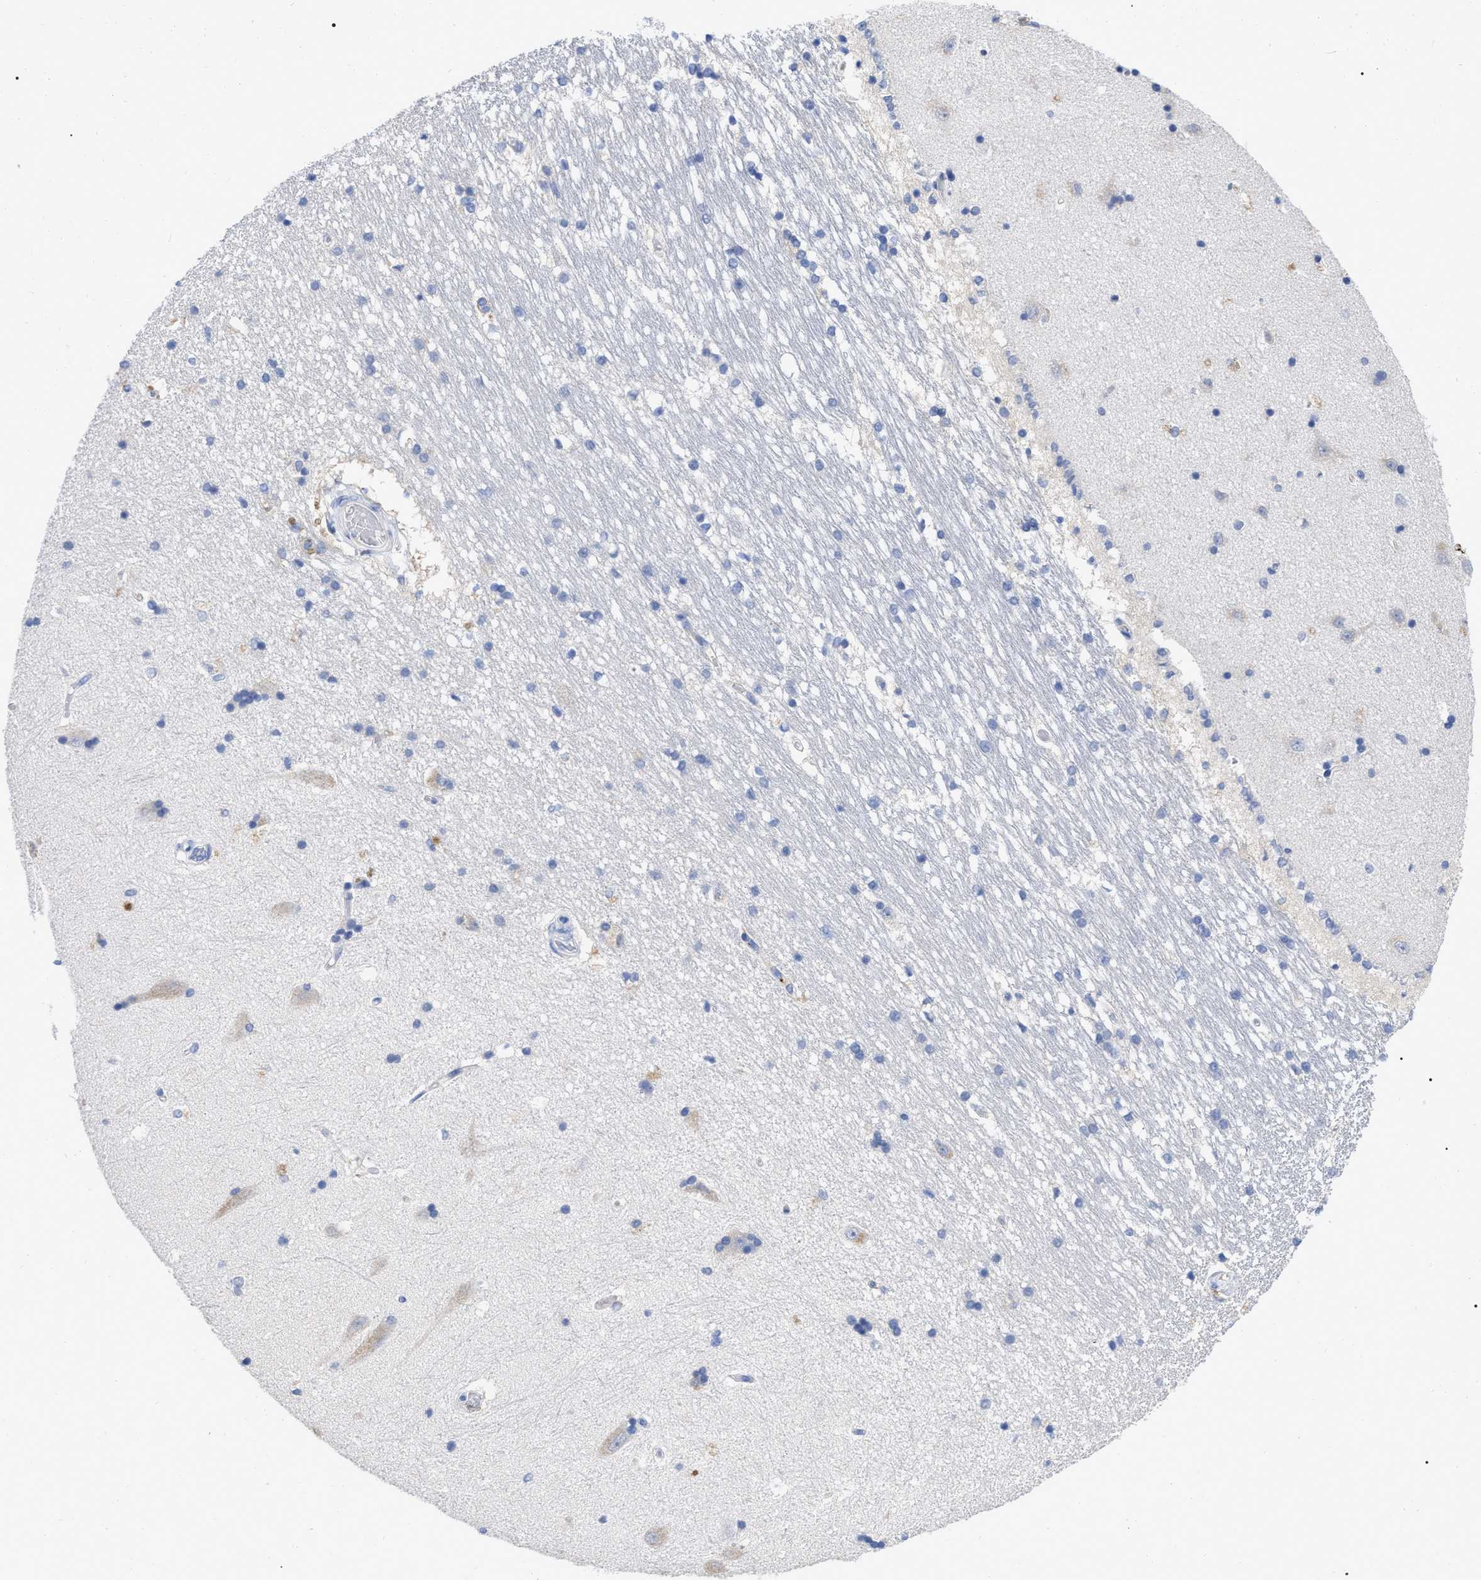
{"staining": {"intensity": "negative", "quantity": "none", "location": "none"}, "tissue": "hippocampus", "cell_type": "Glial cells", "image_type": "normal", "snomed": [{"axis": "morphology", "description": "Normal tissue, NOS"}, {"axis": "topography", "description": "Hippocampus"}], "caption": "This is a micrograph of IHC staining of benign hippocampus, which shows no expression in glial cells.", "gene": "IGHV5", "patient": {"sex": "male", "age": 45}}